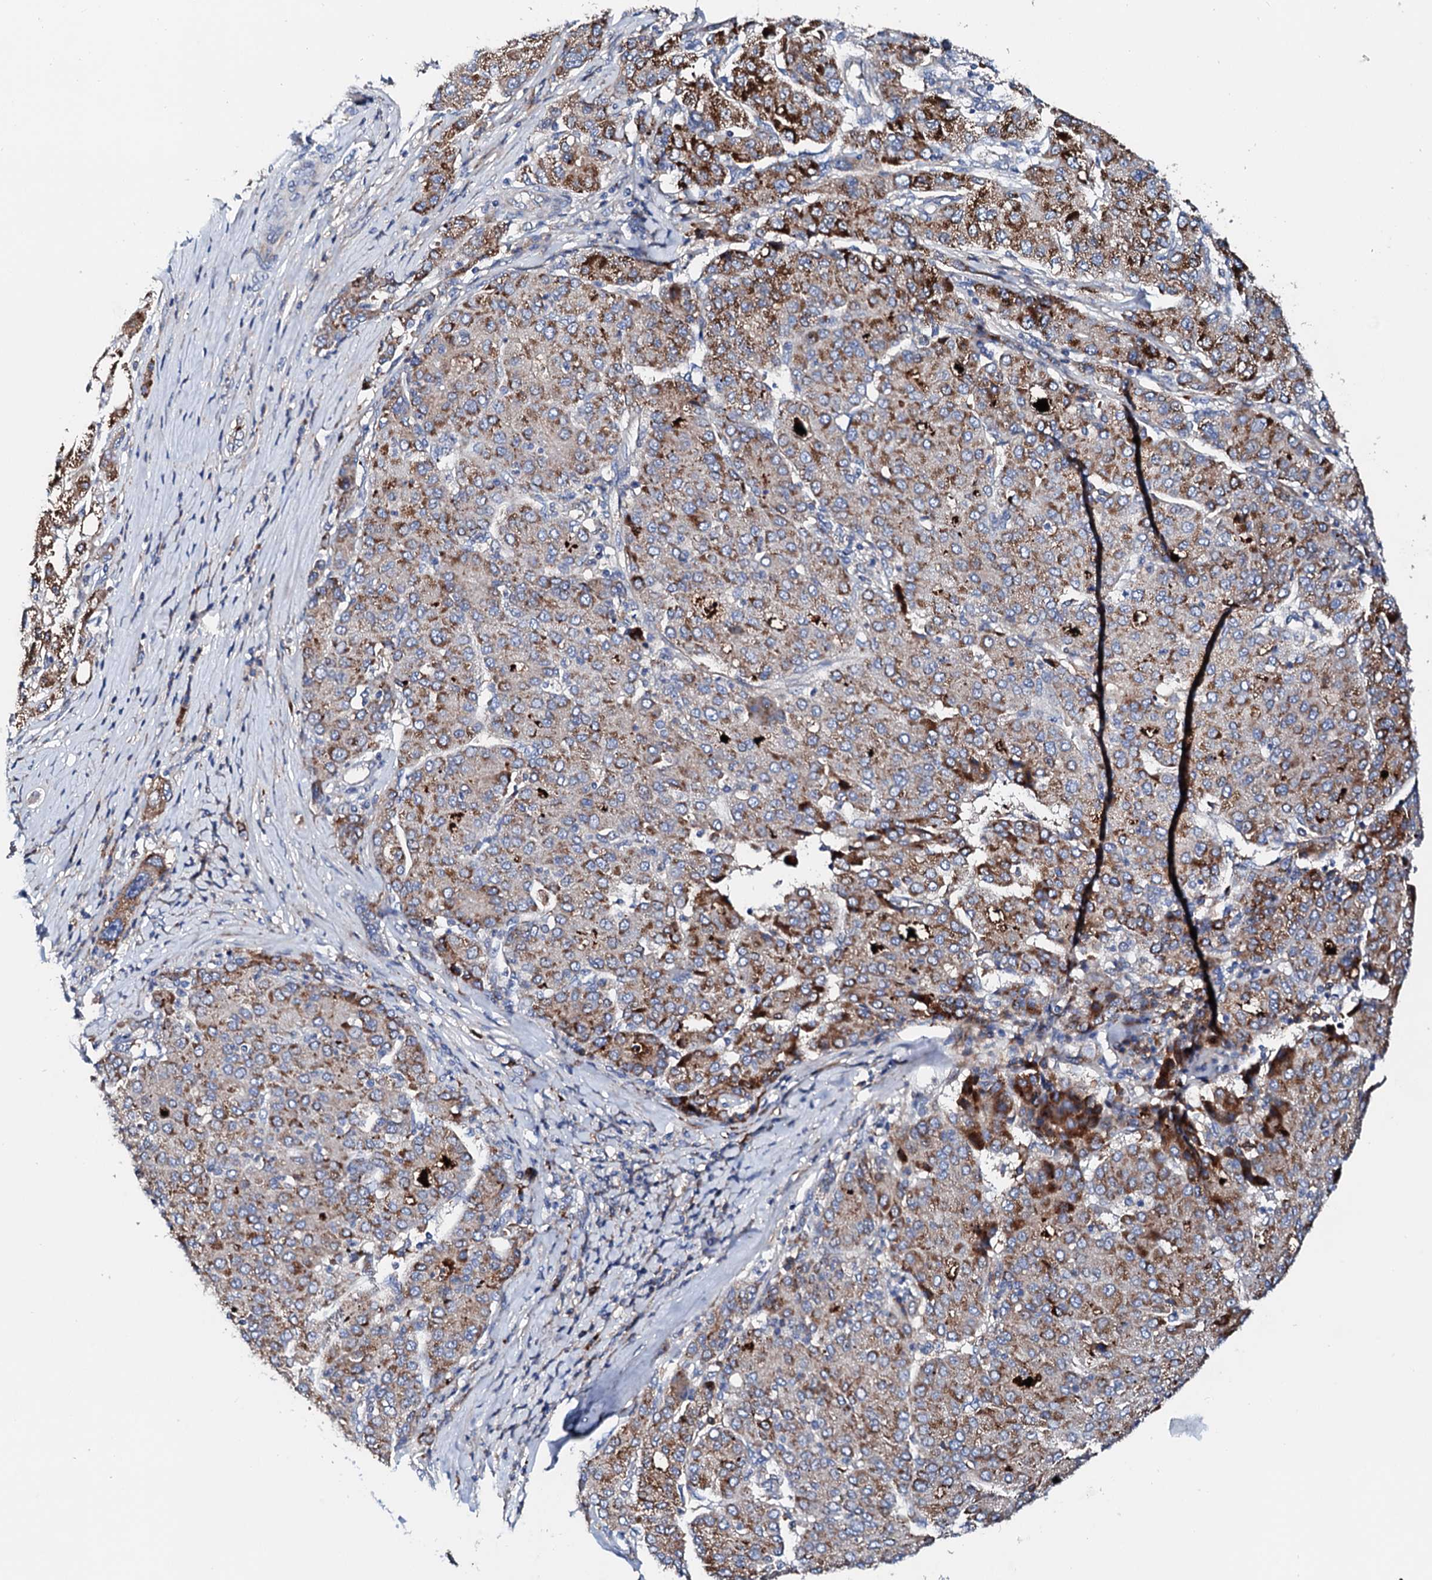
{"staining": {"intensity": "strong", "quantity": "<25%", "location": "cytoplasmic/membranous"}, "tissue": "liver cancer", "cell_type": "Tumor cells", "image_type": "cancer", "snomed": [{"axis": "morphology", "description": "Carcinoma, Hepatocellular, NOS"}, {"axis": "topography", "description": "Liver"}], "caption": "Liver hepatocellular carcinoma stained with immunohistochemistry (IHC) demonstrates strong cytoplasmic/membranous positivity in approximately <25% of tumor cells.", "gene": "SLC10A7", "patient": {"sex": "male", "age": 65}}